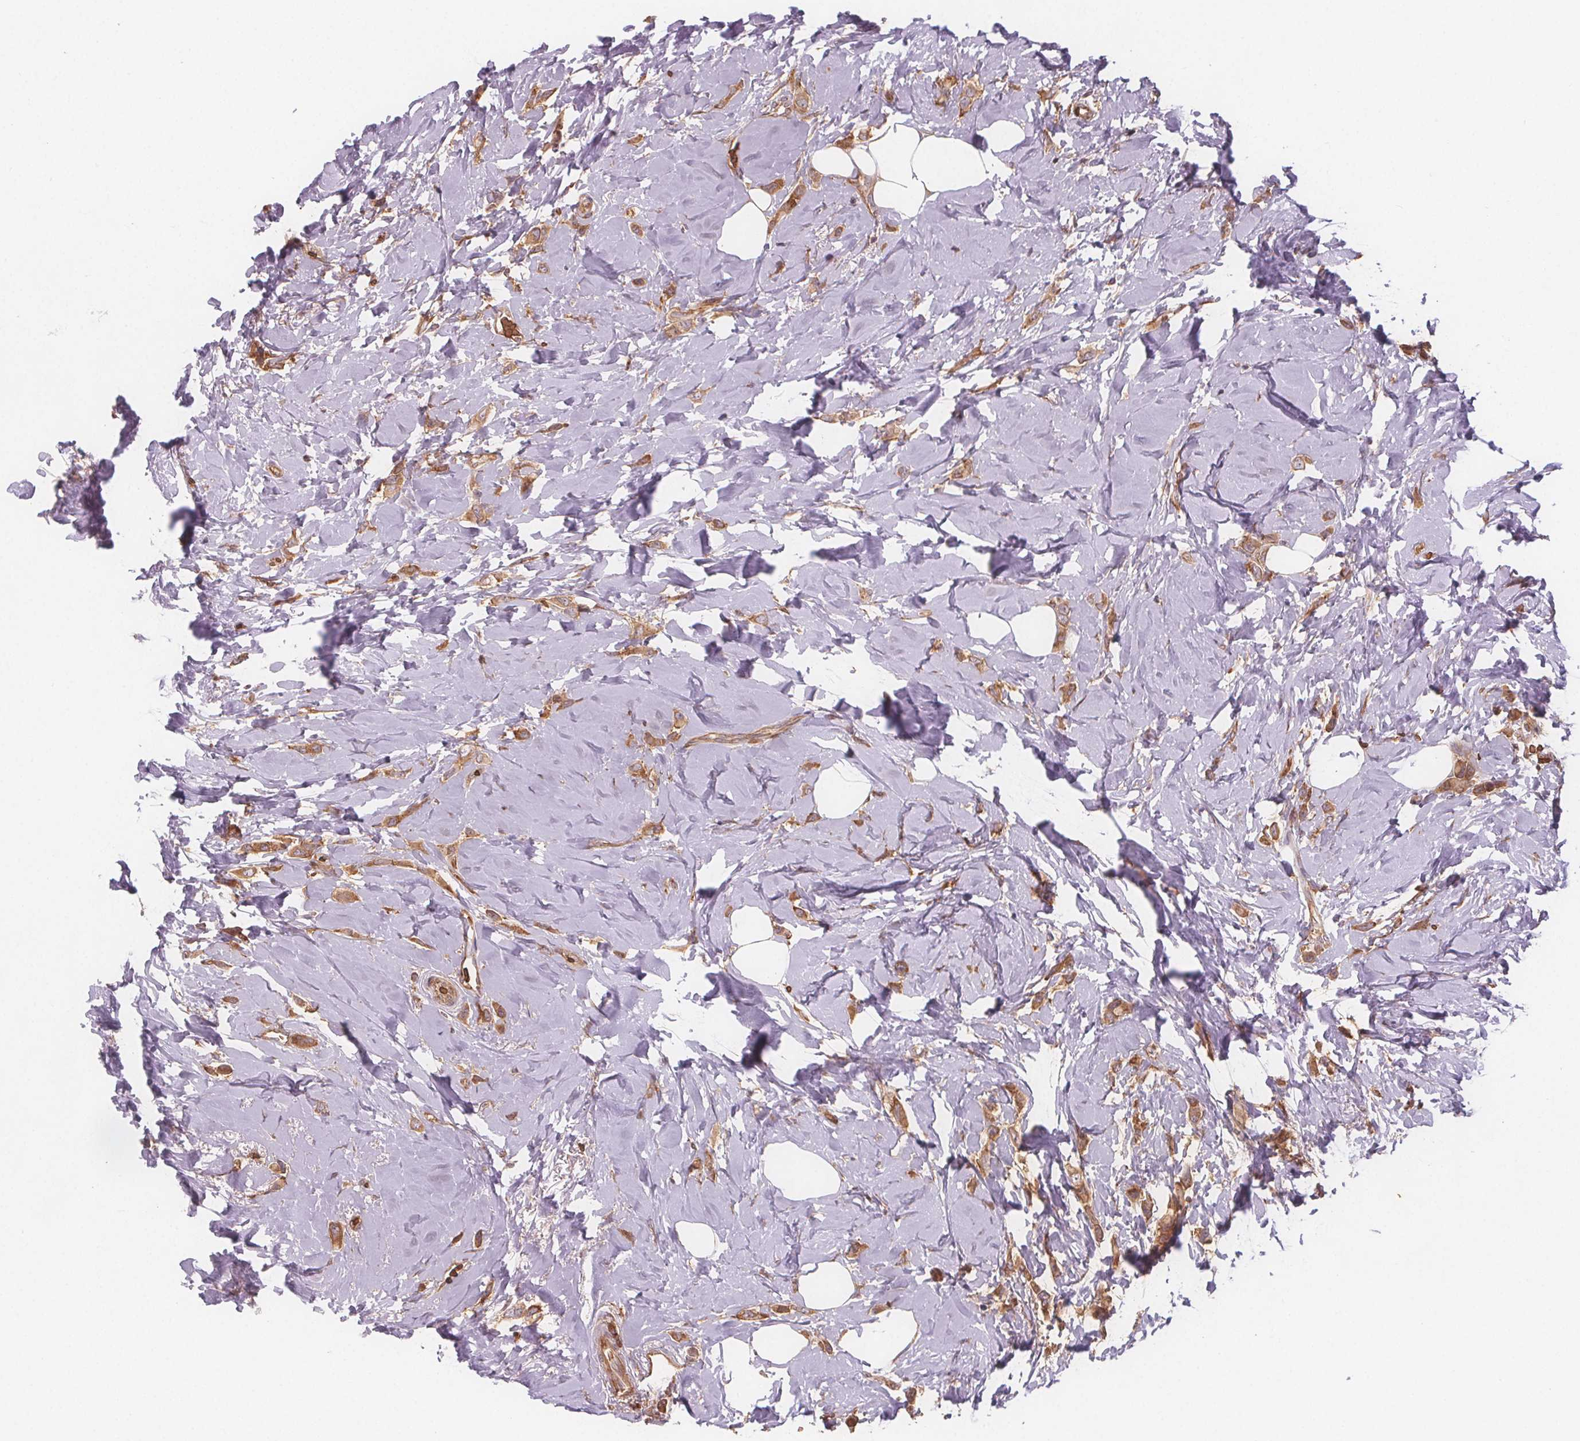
{"staining": {"intensity": "moderate", "quantity": ">75%", "location": "cytoplasmic/membranous"}, "tissue": "breast cancer", "cell_type": "Tumor cells", "image_type": "cancer", "snomed": [{"axis": "morphology", "description": "Lobular carcinoma"}, {"axis": "topography", "description": "Breast"}], "caption": "Protein positivity by IHC demonstrates moderate cytoplasmic/membranous positivity in about >75% of tumor cells in lobular carcinoma (breast).", "gene": "EIF3D", "patient": {"sex": "female", "age": 66}}